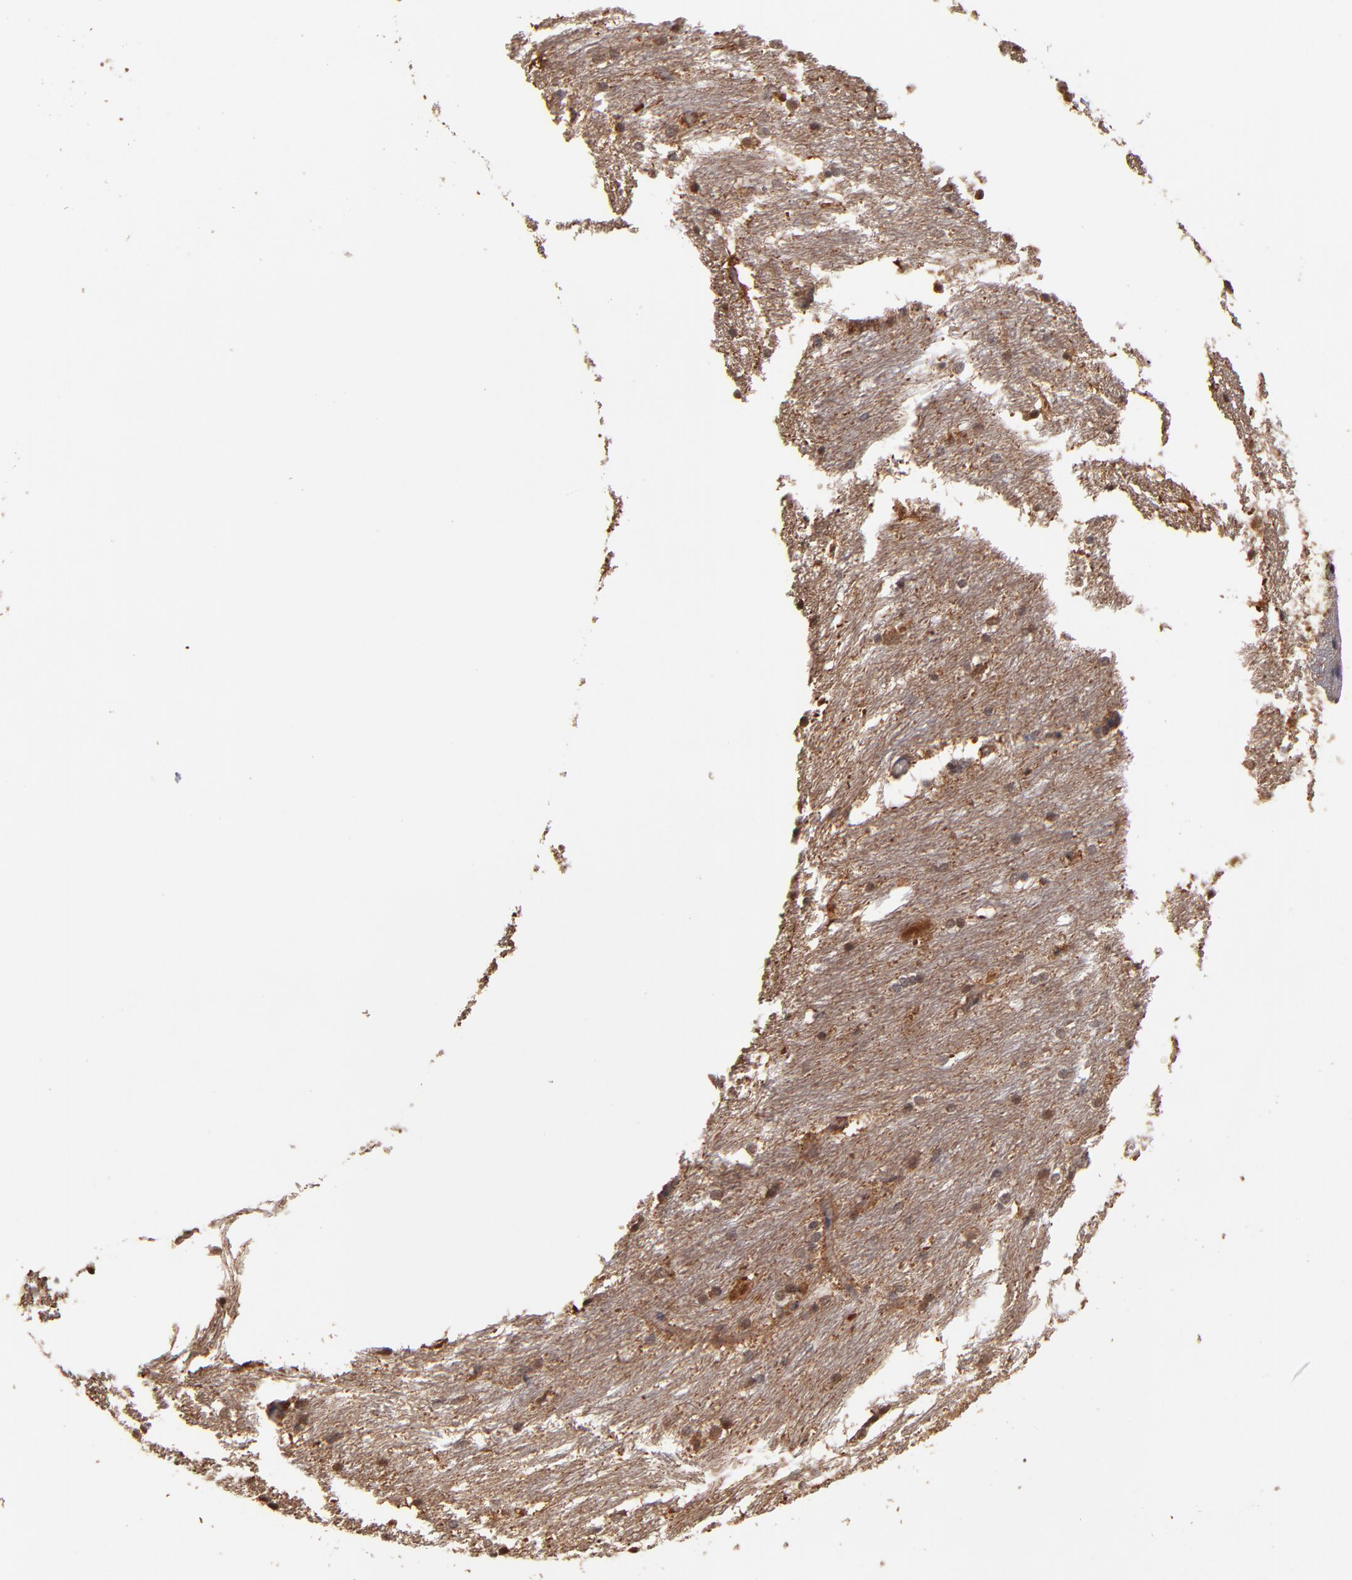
{"staining": {"intensity": "negative", "quantity": "none", "location": "none"}, "tissue": "caudate", "cell_type": "Glial cells", "image_type": "normal", "snomed": [{"axis": "morphology", "description": "Normal tissue, NOS"}, {"axis": "topography", "description": "Lateral ventricle wall"}], "caption": "An image of human caudate is negative for staining in glial cells. Nuclei are stained in blue.", "gene": "GMFB", "patient": {"sex": "female", "age": 19}}